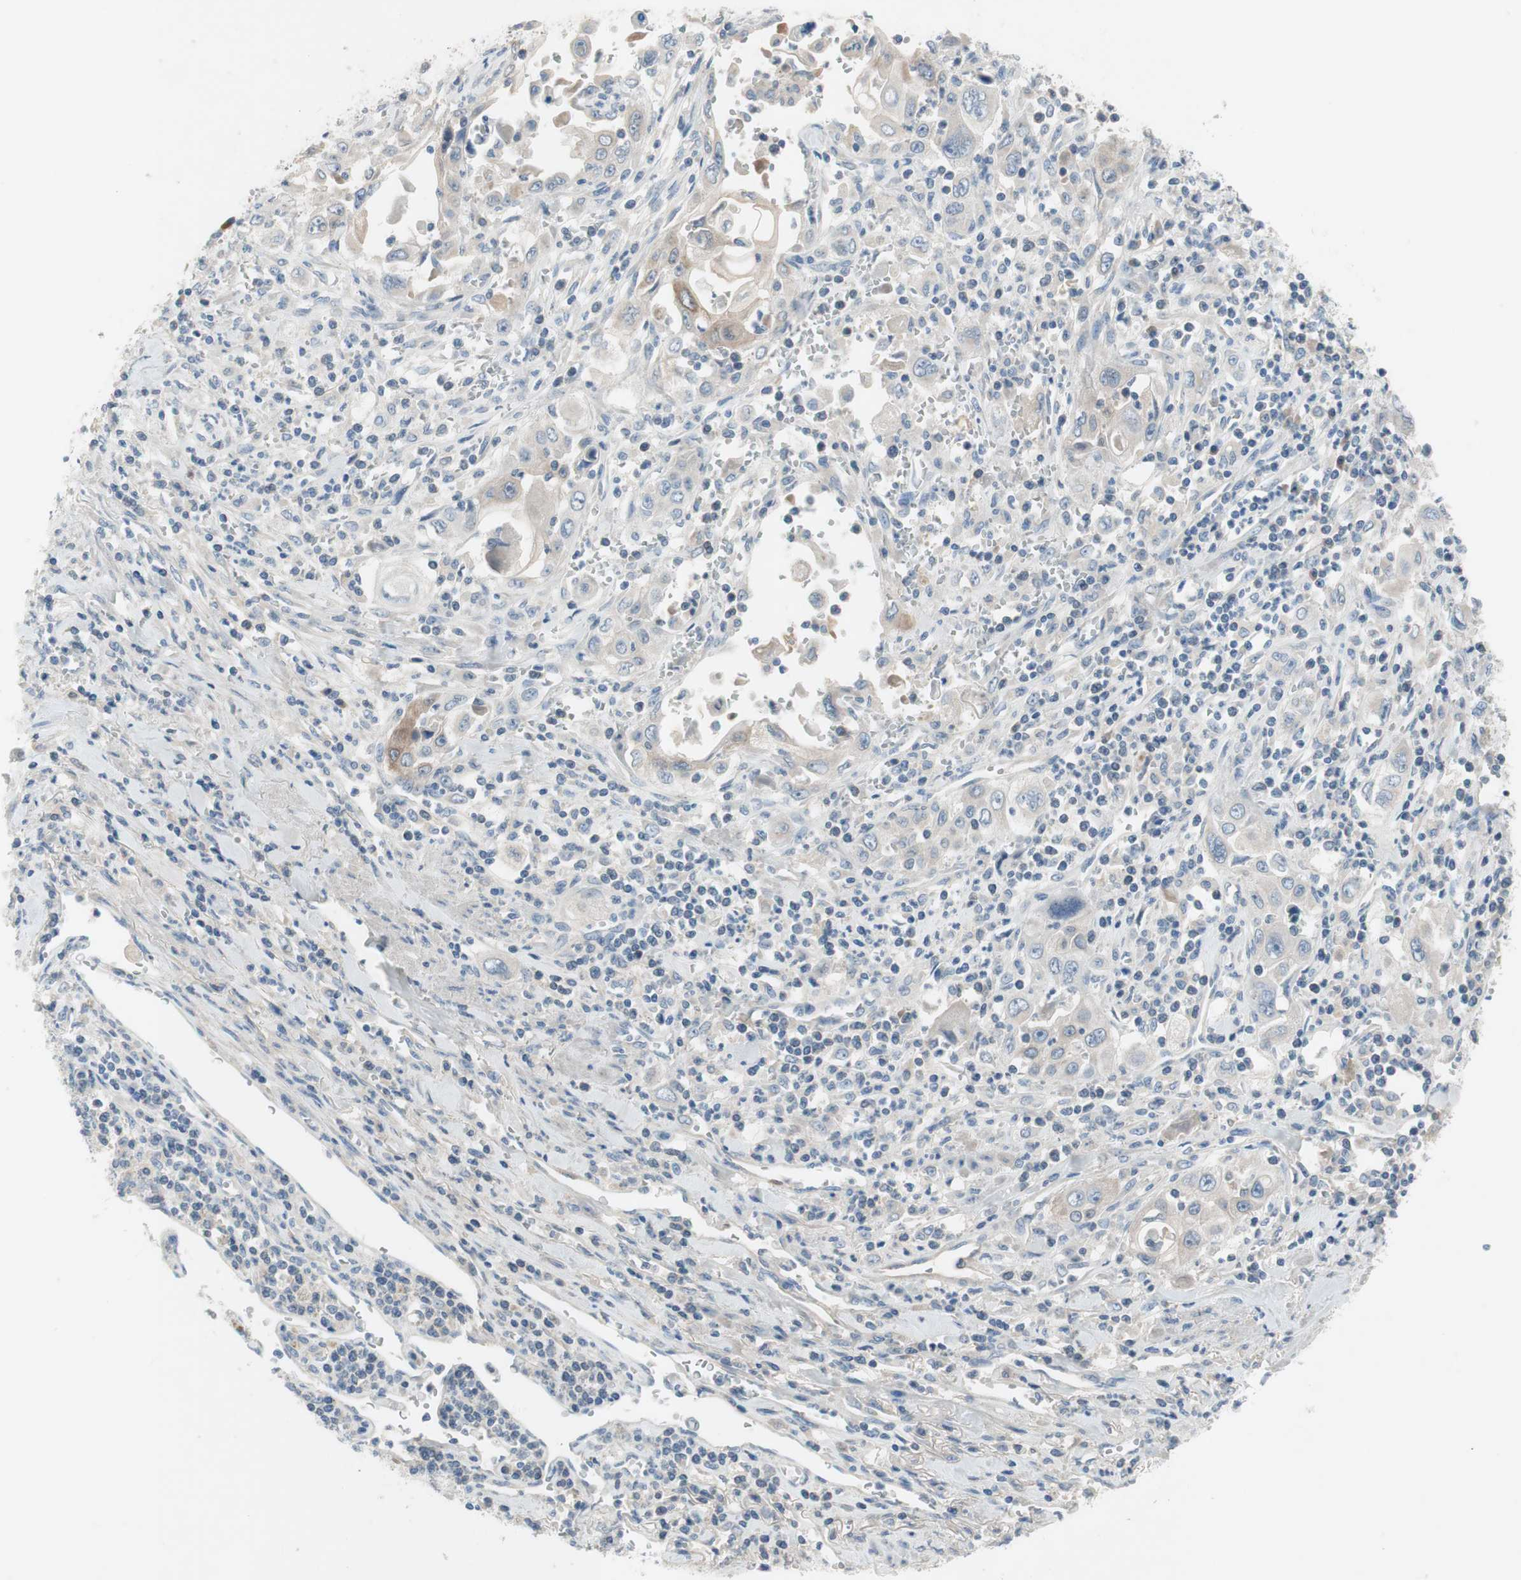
{"staining": {"intensity": "negative", "quantity": "none", "location": "none"}, "tissue": "pancreatic cancer", "cell_type": "Tumor cells", "image_type": "cancer", "snomed": [{"axis": "morphology", "description": "Adenocarcinoma, NOS"}, {"axis": "topography", "description": "Pancreas"}], "caption": "Tumor cells are negative for protein expression in human adenocarcinoma (pancreatic). (DAB IHC, high magnification).", "gene": "FDFT1", "patient": {"sex": "male", "age": 70}}